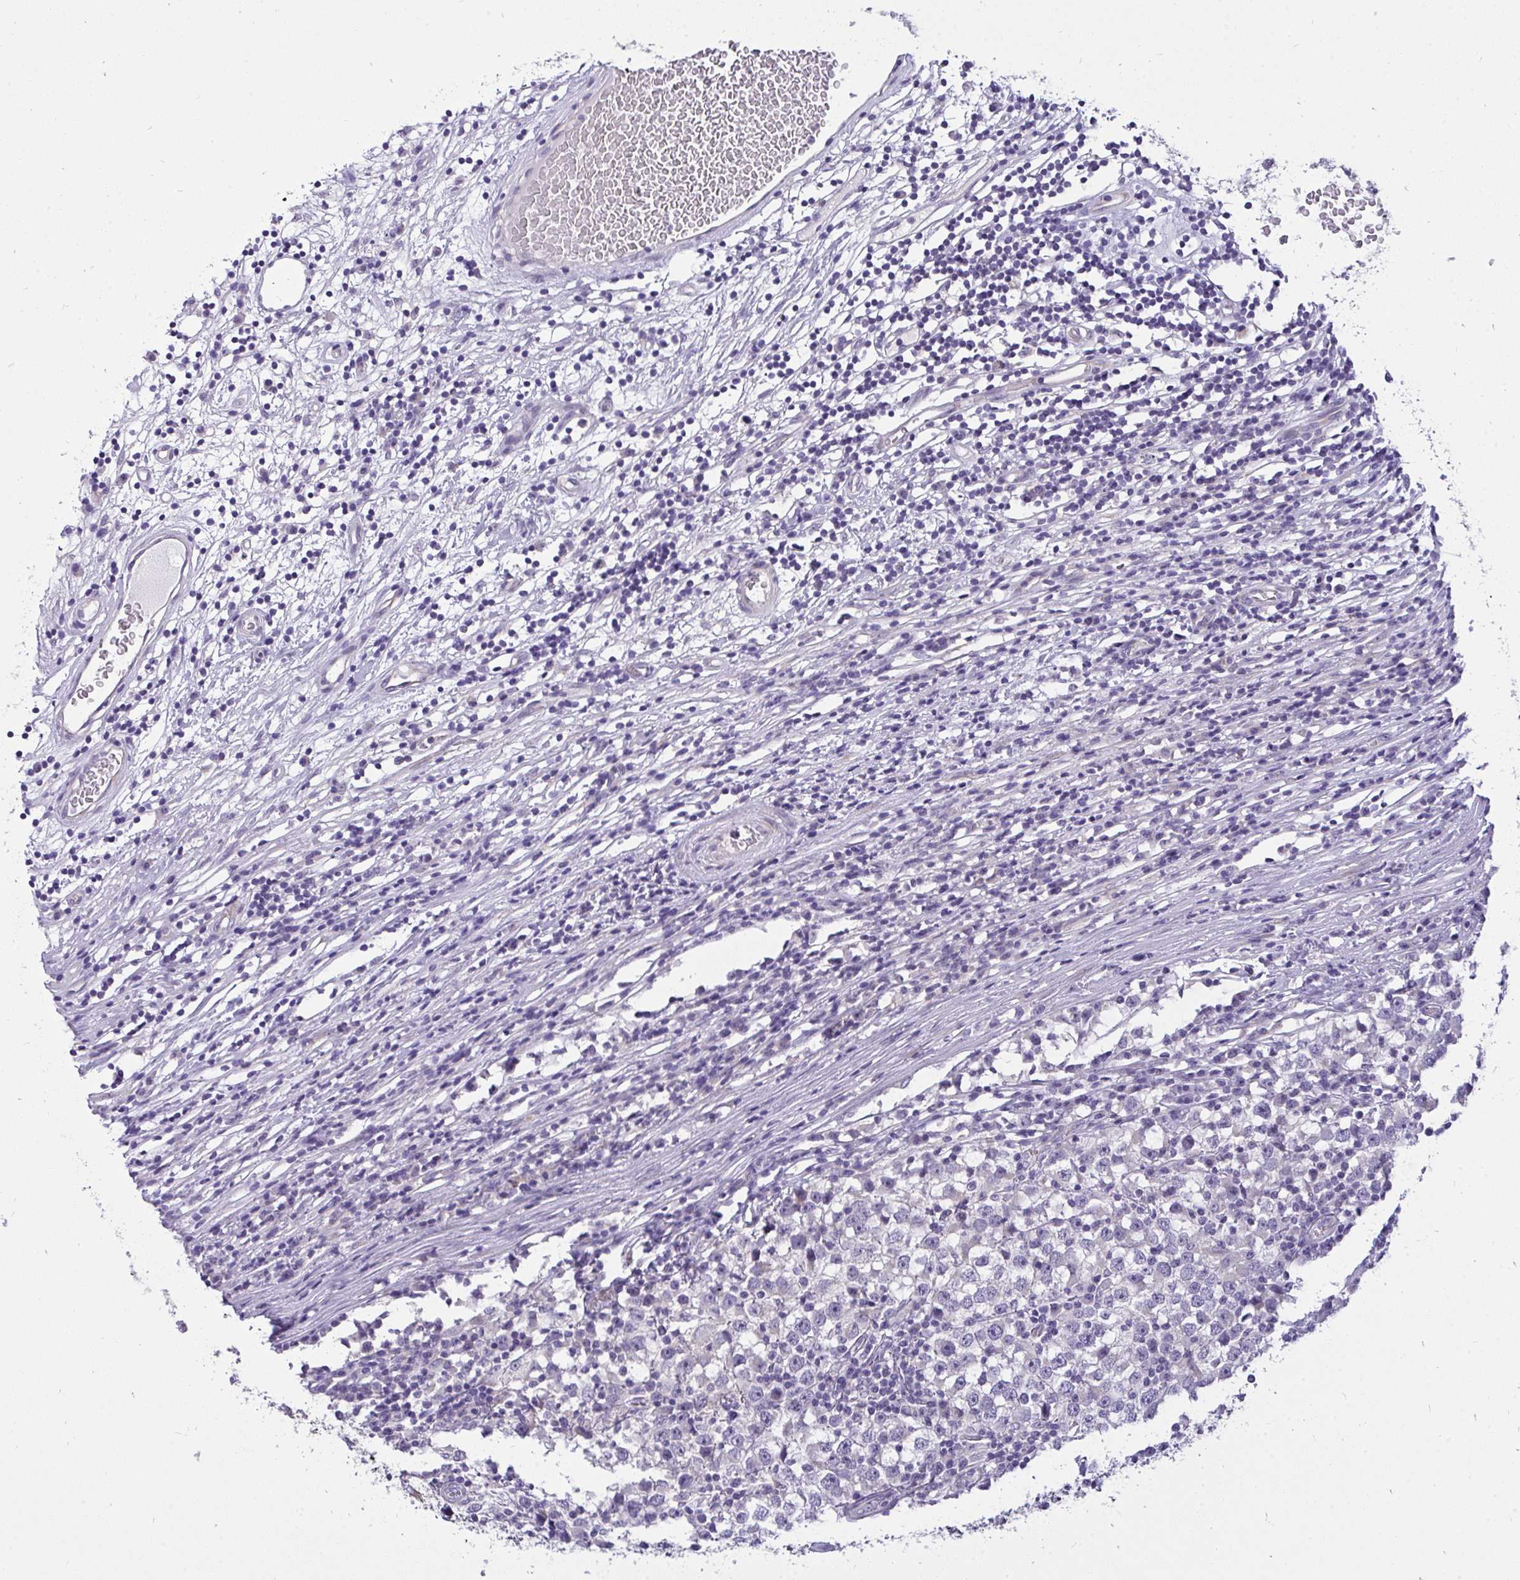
{"staining": {"intensity": "negative", "quantity": "none", "location": "none"}, "tissue": "testis cancer", "cell_type": "Tumor cells", "image_type": "cancer", "snomed": [{"axis": "morphology", "description": "Seminoma, NOS"}, {"axis": "topography", "description": "Testis"}], "caption": "The IHC photomicrograph has no significant expression in tumor cells of testis cancer tissue.", "gene": "VGLL3", "patient": {"sex": "male", "age": 65}}